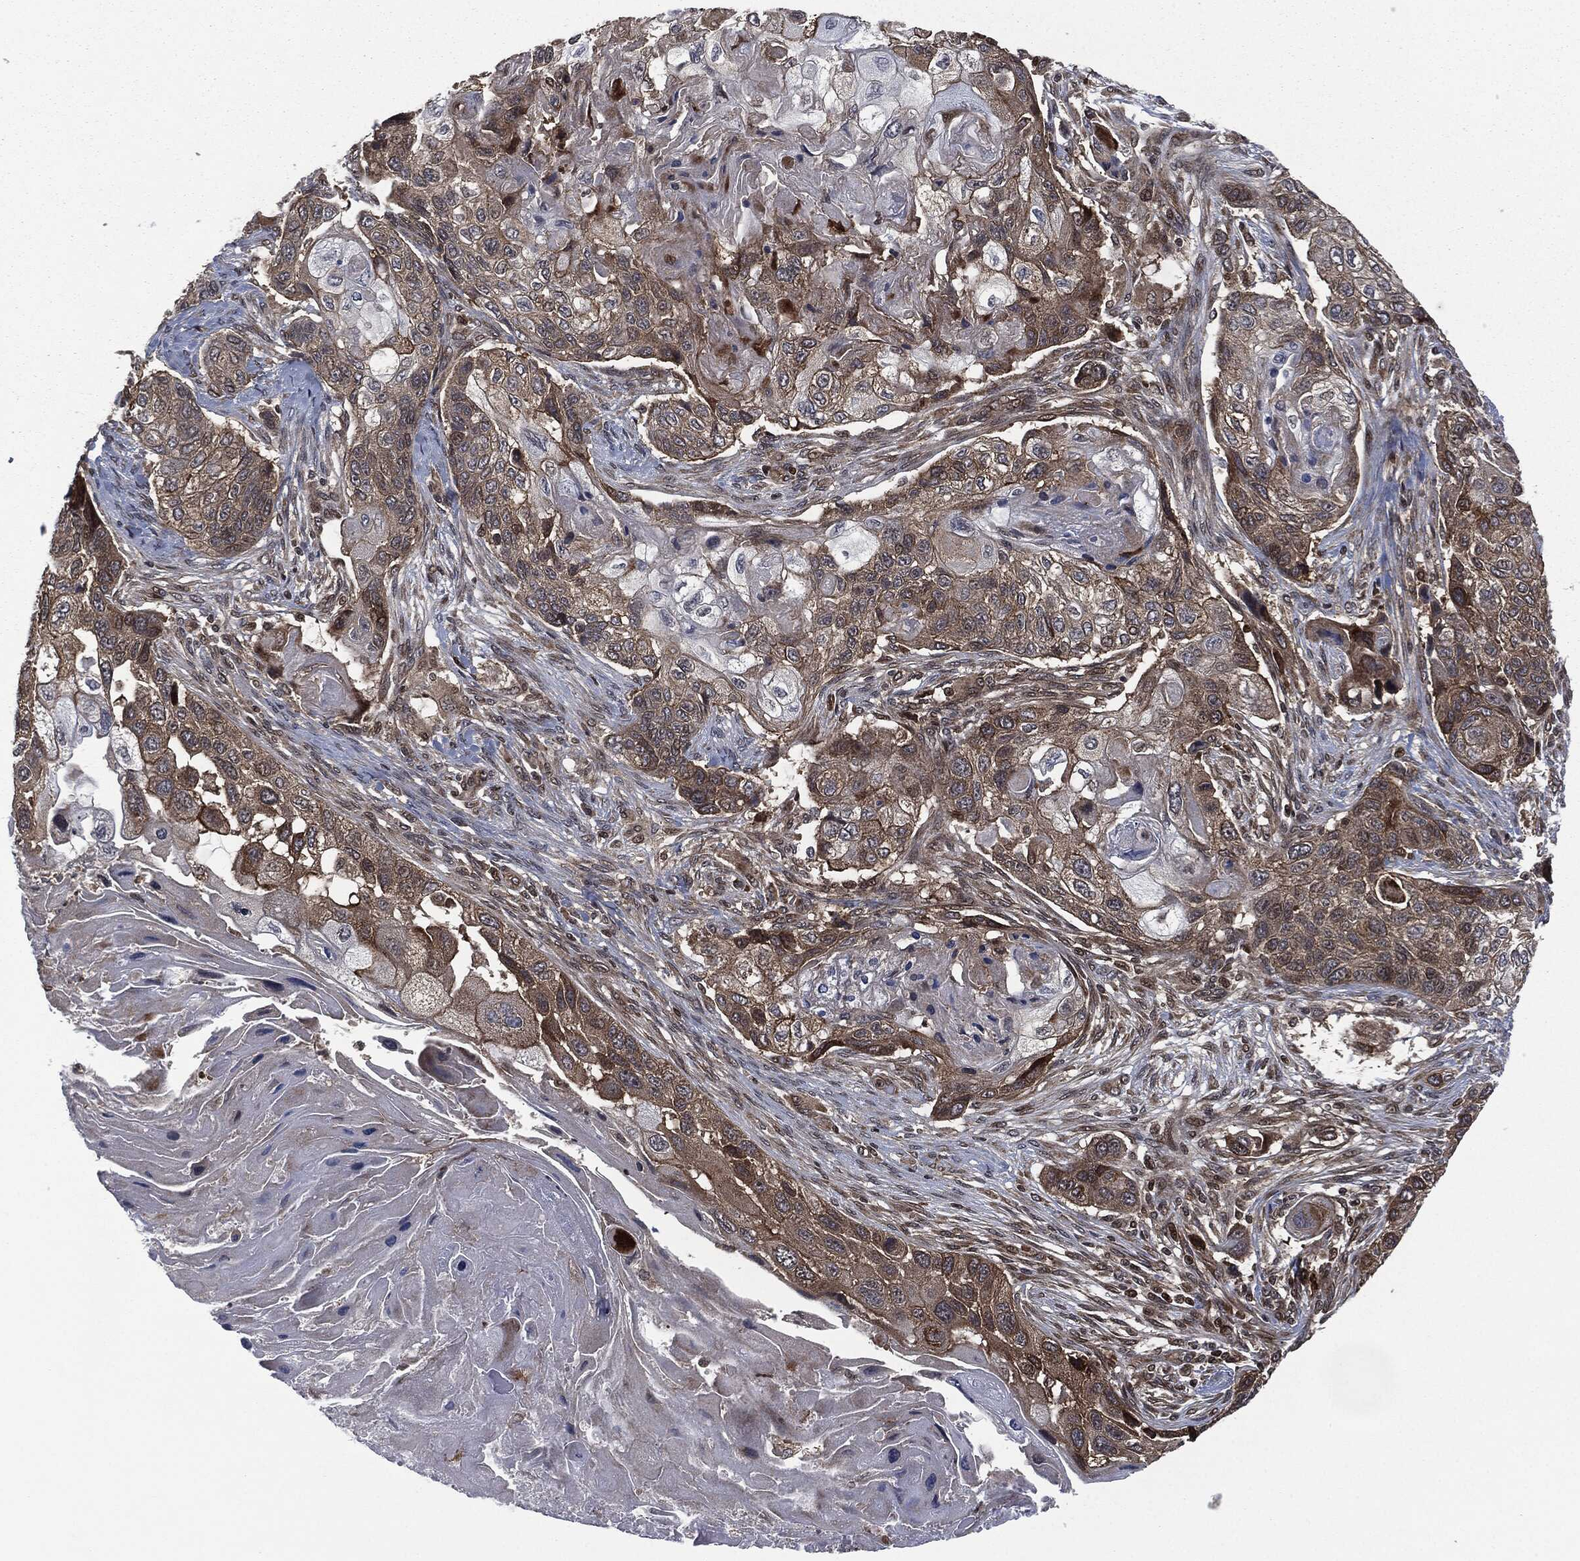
{"staining": {"intensity": "strong", "quantity": "<25%", "location": "cytoplasmic/membranous"}, "tissue": "lung cancer", "cell_type": "Tumor cells", "image_type": "cancer", "snomed": [{"axis": "morphology", "description": "Normal tissue, NOS"}, {"axis": "morphology", "description": "Squamous cell carcinoma, NOS"}, {"axis": "topography", "description": "Bronchus"}, {"axis": "topography", "description": "Lung"}], "caption": "Squamous cell carcinoma (lung) tissue displays strong cytoplasmic/membranous staining in approximately <25% of tumor cells, visualized by immunohistochemistry.", "gene": "HRAS", "patient": {"sex": "male", "age": 69}}